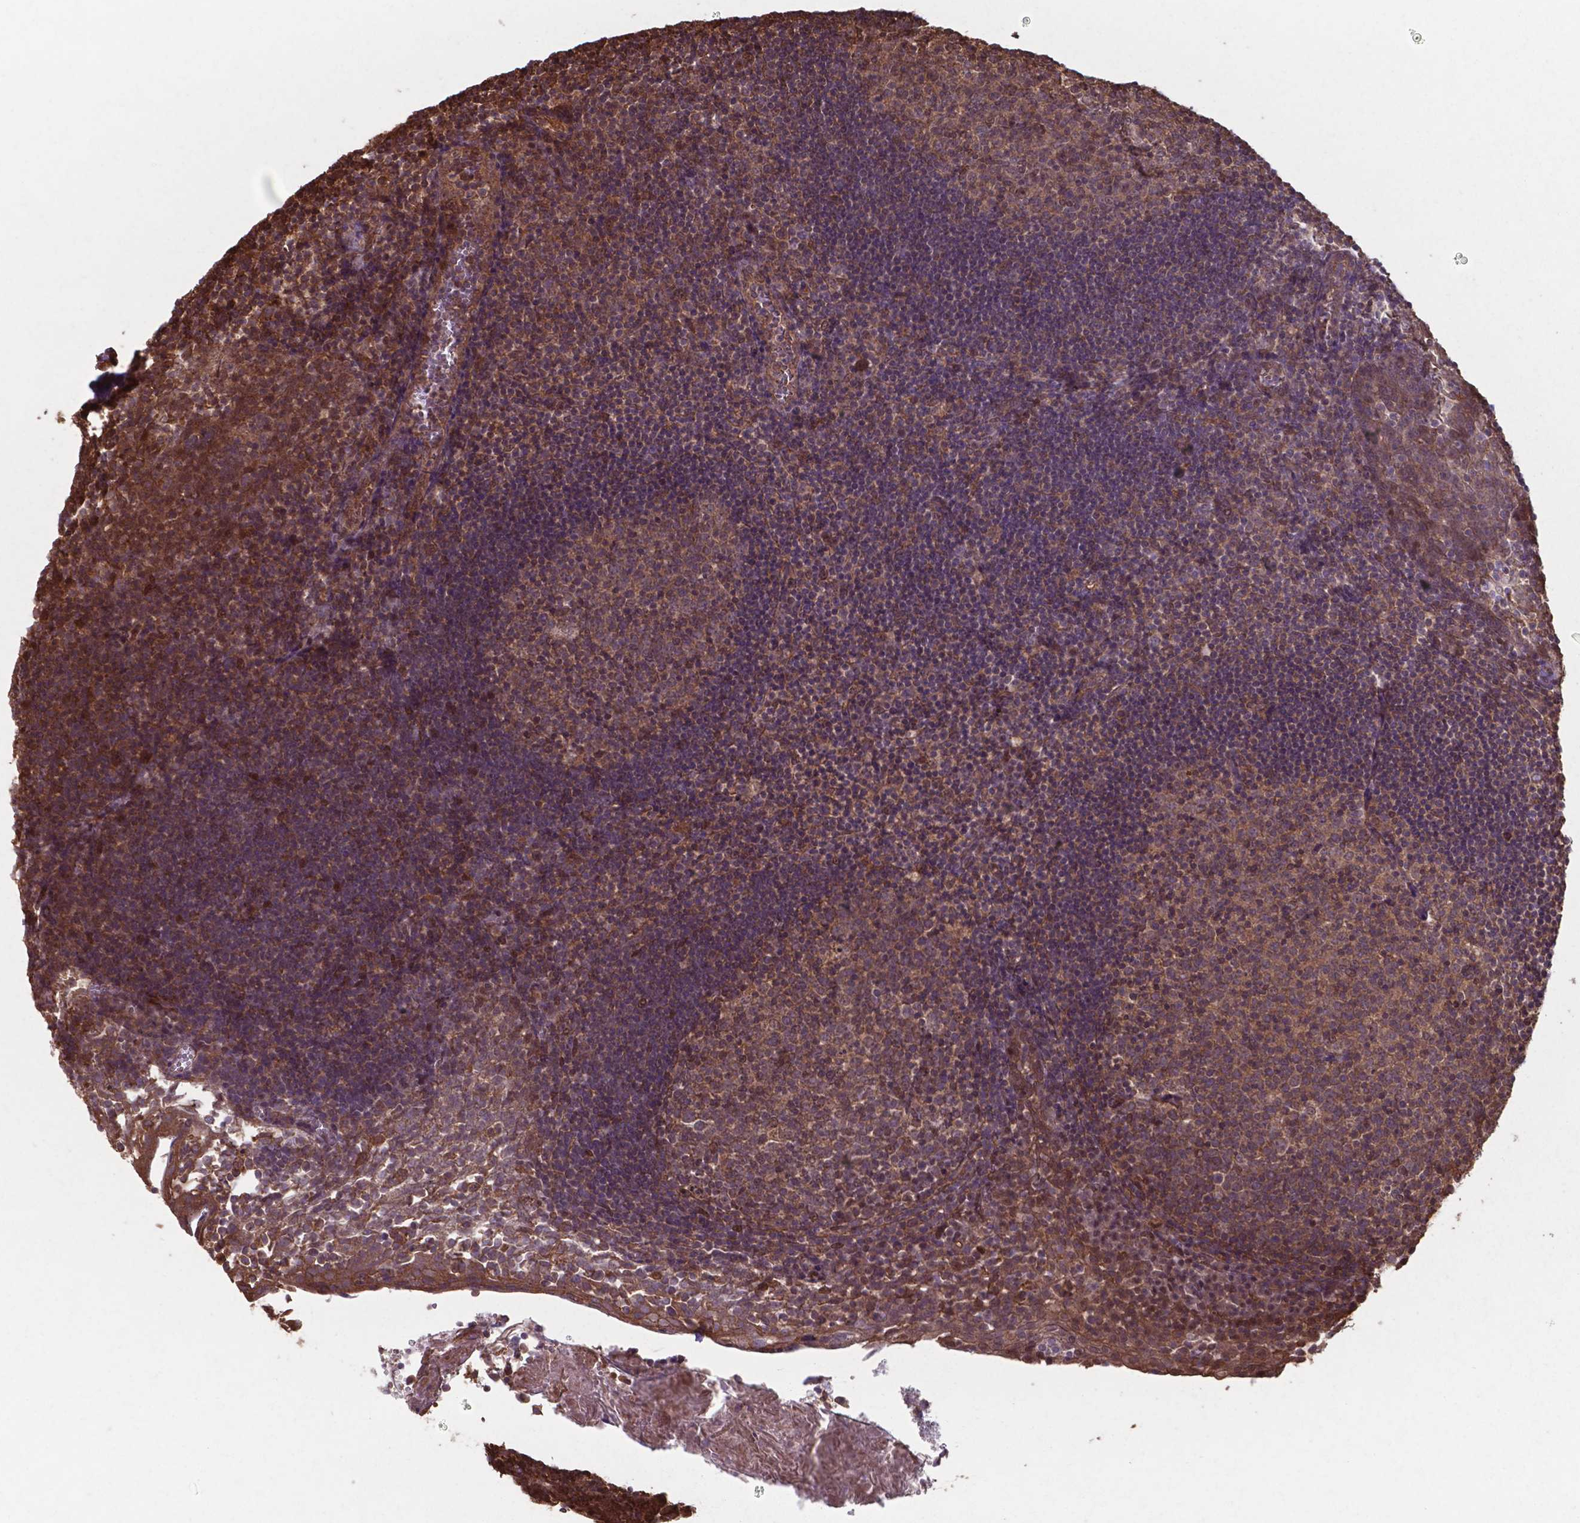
{"staining": {"intensity": "moderate", "quantity": ">75%", "location": "cytoplasmic/membranous,nuclear"}, "tissue": "lymph node", "cell_type": "Germinal center cells", "image_type": "normal", "snomed": [{"axis": "morphology", "description": "Normal tissue, NOS"}, {"axis": "topography", "description": "Lymph node"}], "caption": "The photomicrograph demonstrates a brown stain indicating the presence of a protein in the cytoplasmic/membranous,nuclear of germinal center cells in lymph node. (DAB IHC with brightfield microscopy, high magnification).", "gene": "CHP2", "patient": {"sex": "female", "age": 21}}